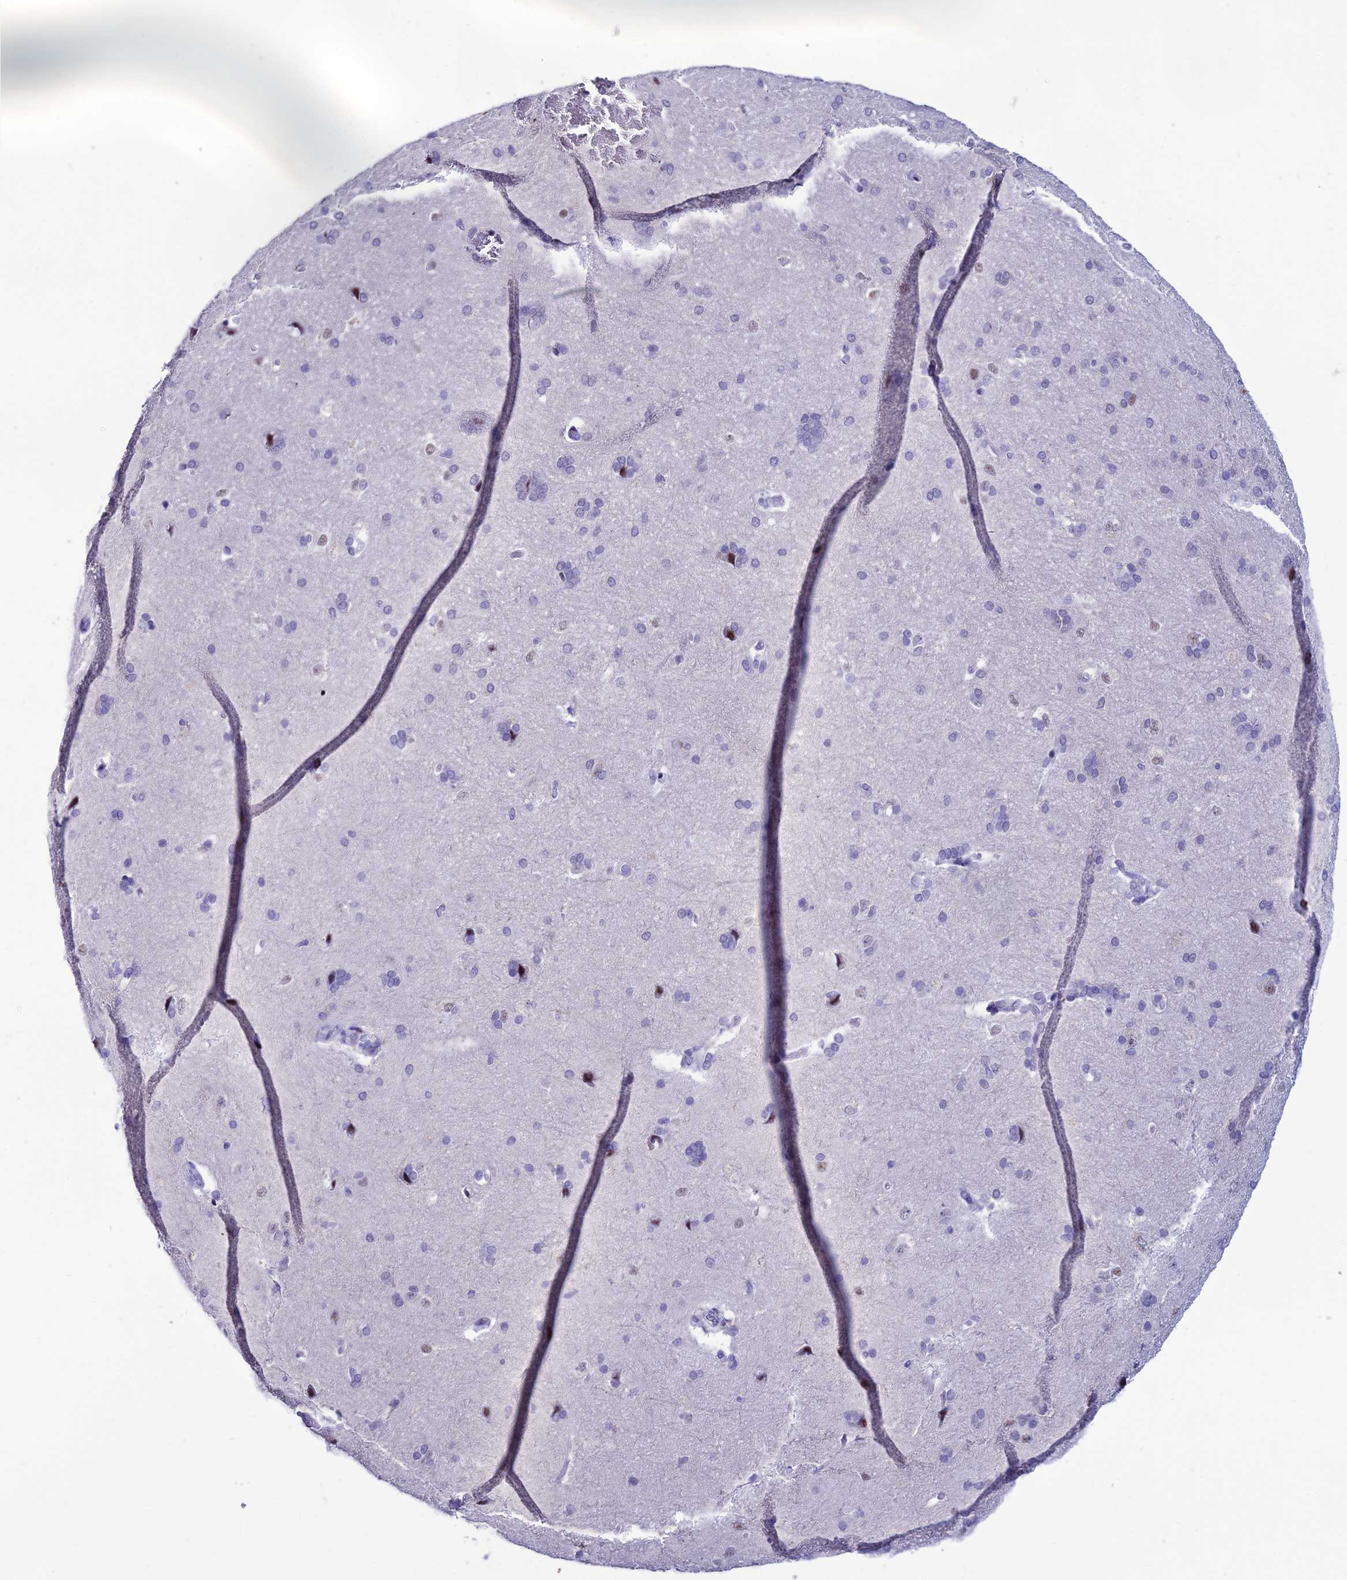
{"staining": {"intensity": "weak", "quantity": ">75%", "location": "nuclear"}, "tissue": "cerebral cortex", "cell_type": "Endothelial cells", "image_type": "normal", "snomed": [{"axis": "morphology", "description": "Normal tissue, NOS"}, {"axis": "topography", "description": "Cerebral cortex"}], "caption": "The photomicrograph exhibits staining of normal cerebral cortex, revealing weak nuclear protein expression (brown color) within endothelial cells.", "gene": "MFSD2B", "patient": {"sex": "male", "age": 62}}